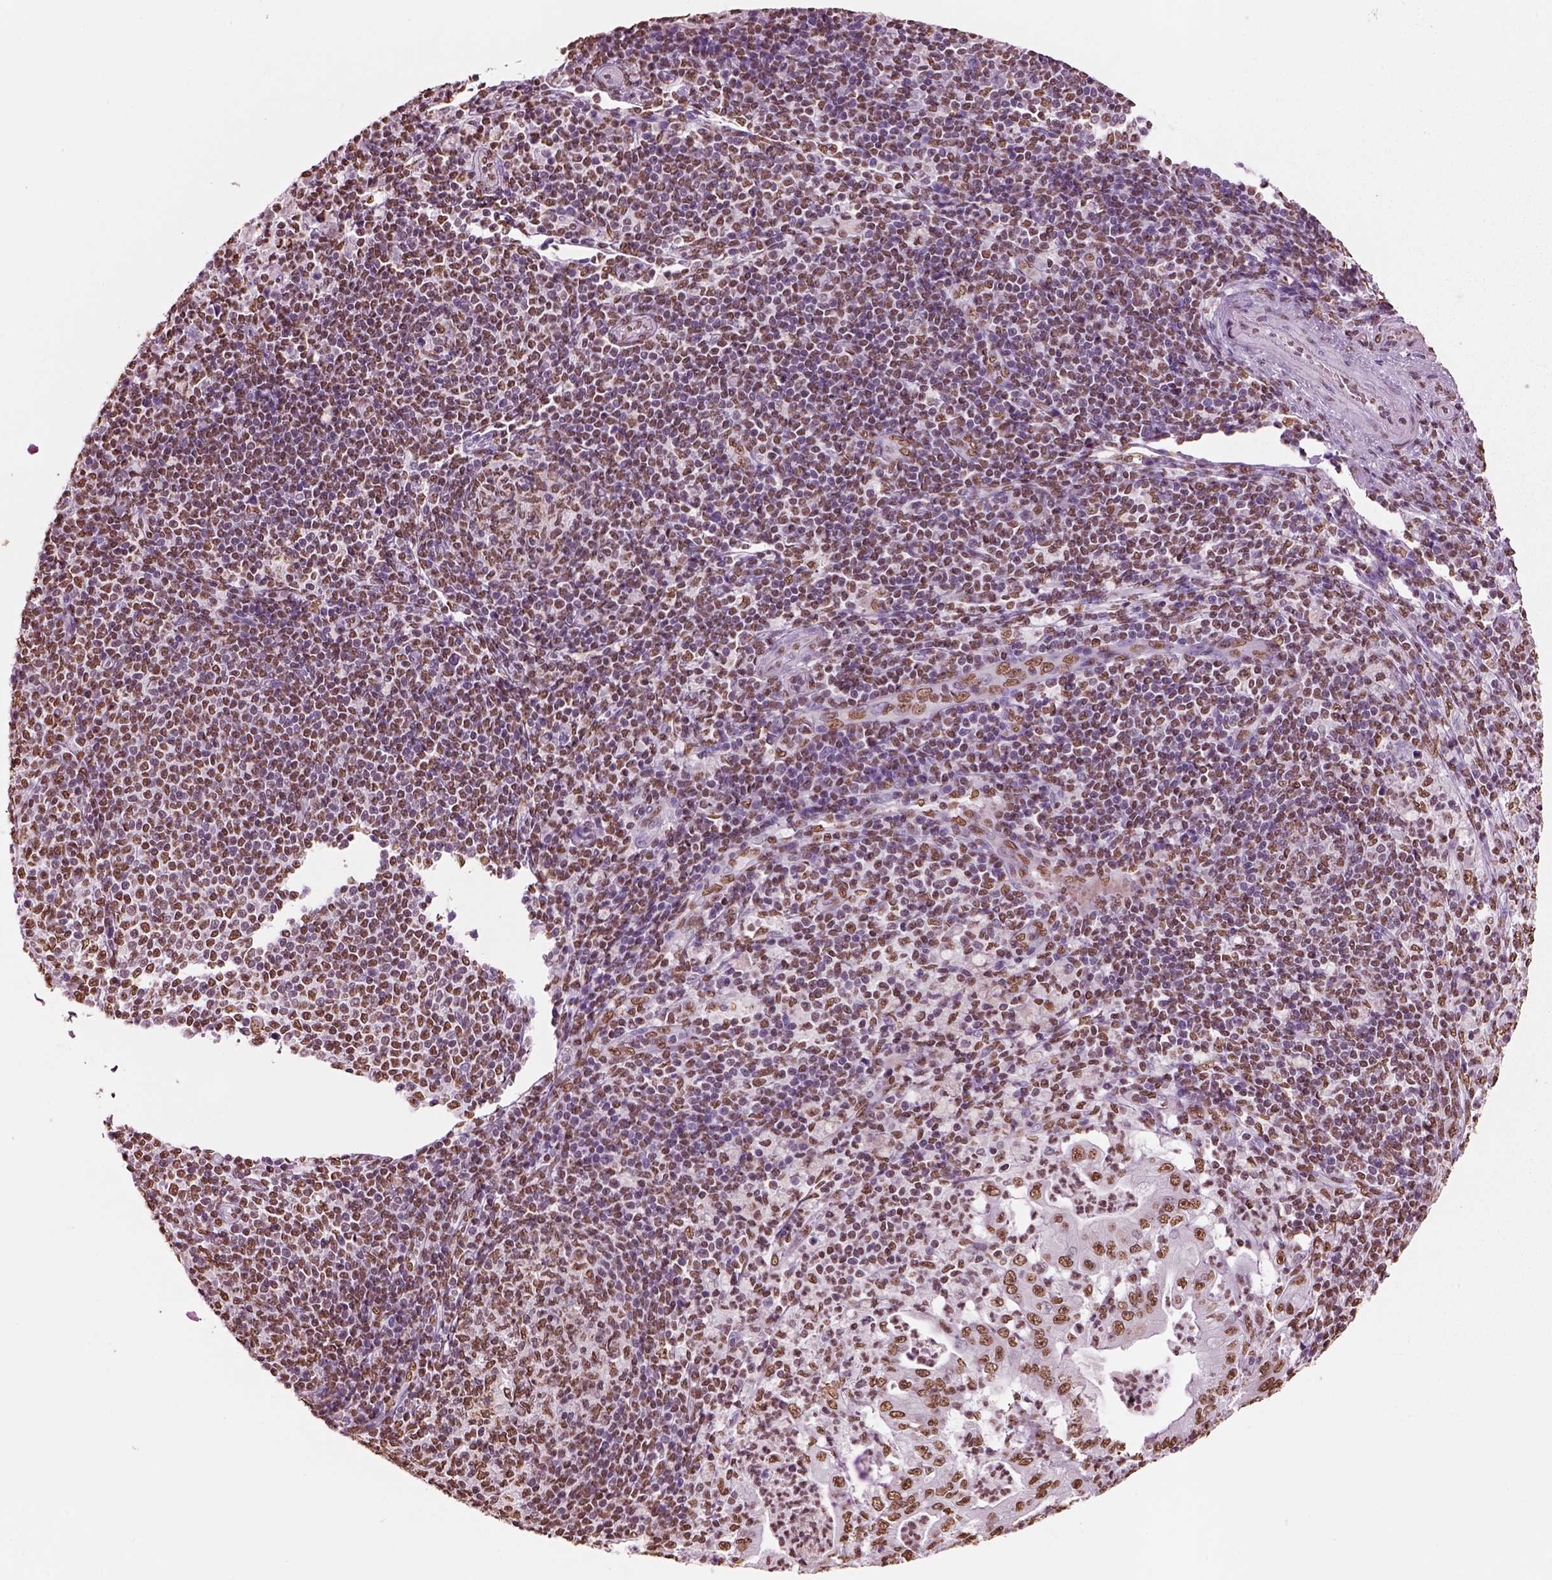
{"staining": {"intensity": "moderate", "quantity": ">75%", "location": "nuclear"}, "tissue": "pancreatic cancer", "cell_type": "Tumor cells", "image_type": "cancer", "snomed": [{"axis": "morphology", "description": "Adenocarcinoma, NOS"}, {"axis": "topography", "description": "Pancreas"}], "caption": "Approximately >75% of tumor cells in pancreatic adenocarcinoma exhibit moderate nuclear protein expression as visualized by brown immunohistochemical staining.", "gene": "DDX3X", "patient": {"sex": "male", "age": 71}}